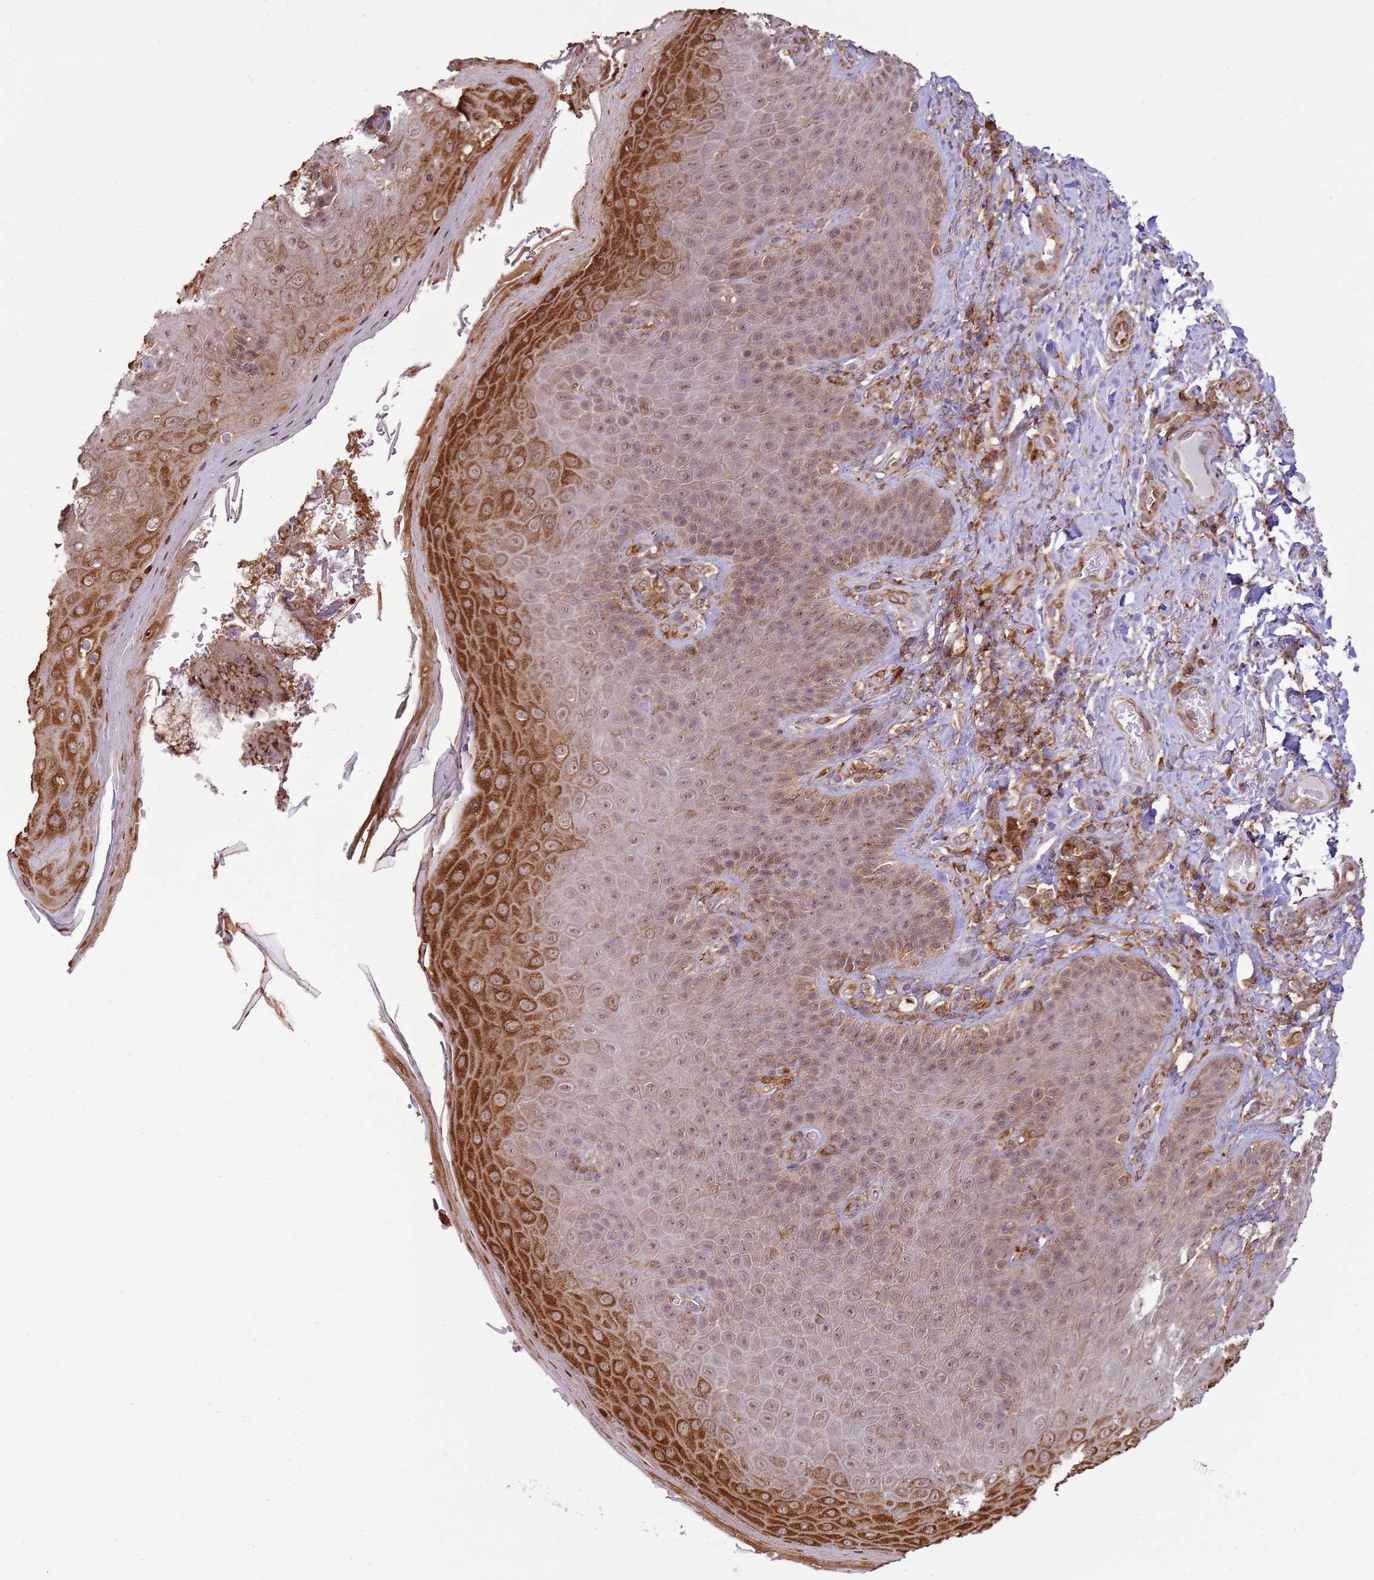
{"staining": {"intensity": "moderate", "quantity": ">75%", "location": "cytoplasmic/membranous,nuclear"}, "tissue": "skin", "cell_type": "Epidermal cells", "image_type": "normal", "snomed": [{"axis": "morphology", "description": "Normal tissue, NOS"}, {"axis": "topography", "description": "Anal"}], "caption": "Immunohistochemistry (IHC) micrograph of benign skin: skin stained using immunohistochemistry shows medium levels of moderate protein expression localized specifically in the cytoplasmic/membranous,nuclear of epidermal cells, appearing as a cytoplasmic/membranous,nuclear brown color.", "gene": "GABRE", "patient": {"sex": "female", "age": 89}}